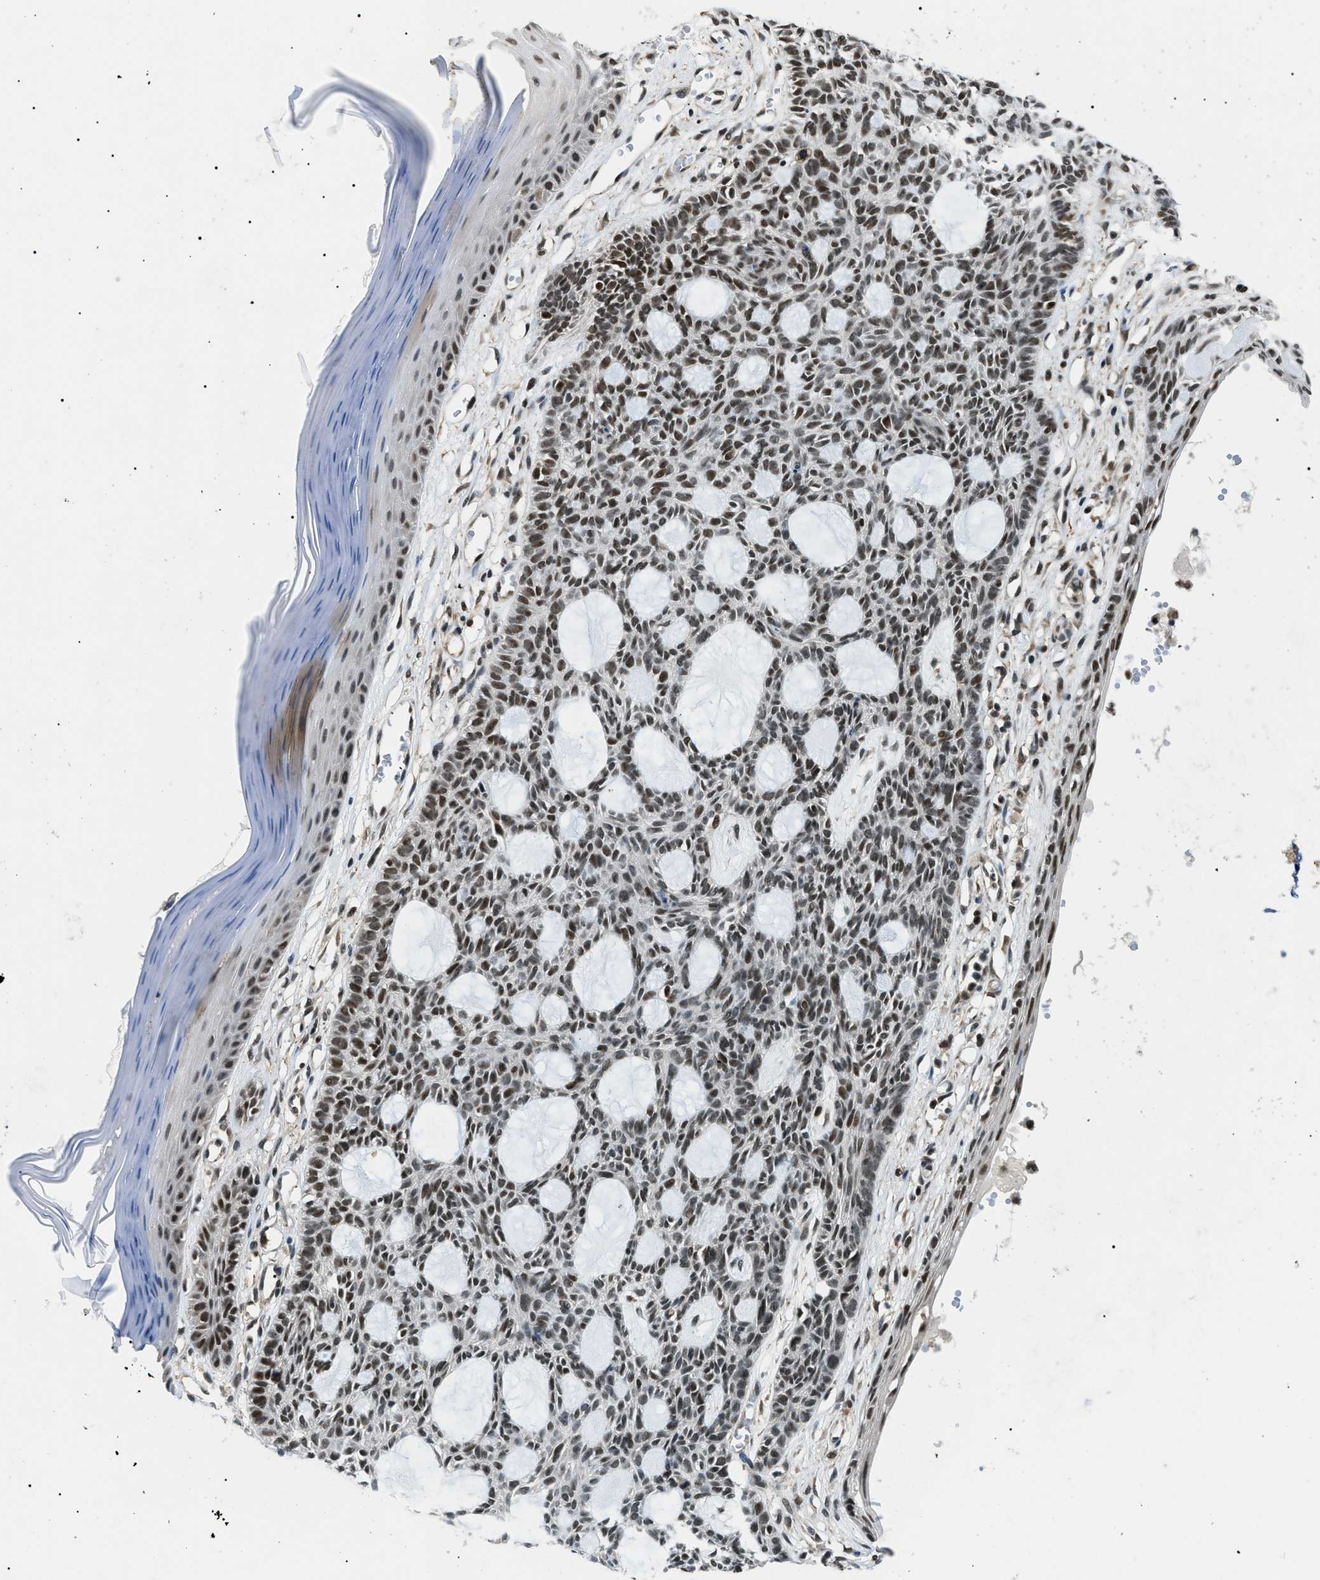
{"staining": {"intensity": "moderate", "quantity": ">75%", "location": "nuclear"}, "tissue": "skin cancer", "cell_type": "Tumor cells", "image_type": "cancer", "snomed": [{"axis": "morphology", "description": "Basal cell carcinoma"}, {"axis": "topography", "description": "Skin"}], "caption": "Tumor cells exhibit medium levels of moderate nuclear expression in about >75% of cells in human skin cancer (basal cell carcinoma). The protein is stained brown, and the nuclei are stained in blue (DAB IHC with brightfield microscopy, high magnification).", "gene": "RBM15", "patient": {"sex": "male", "age": 67}}